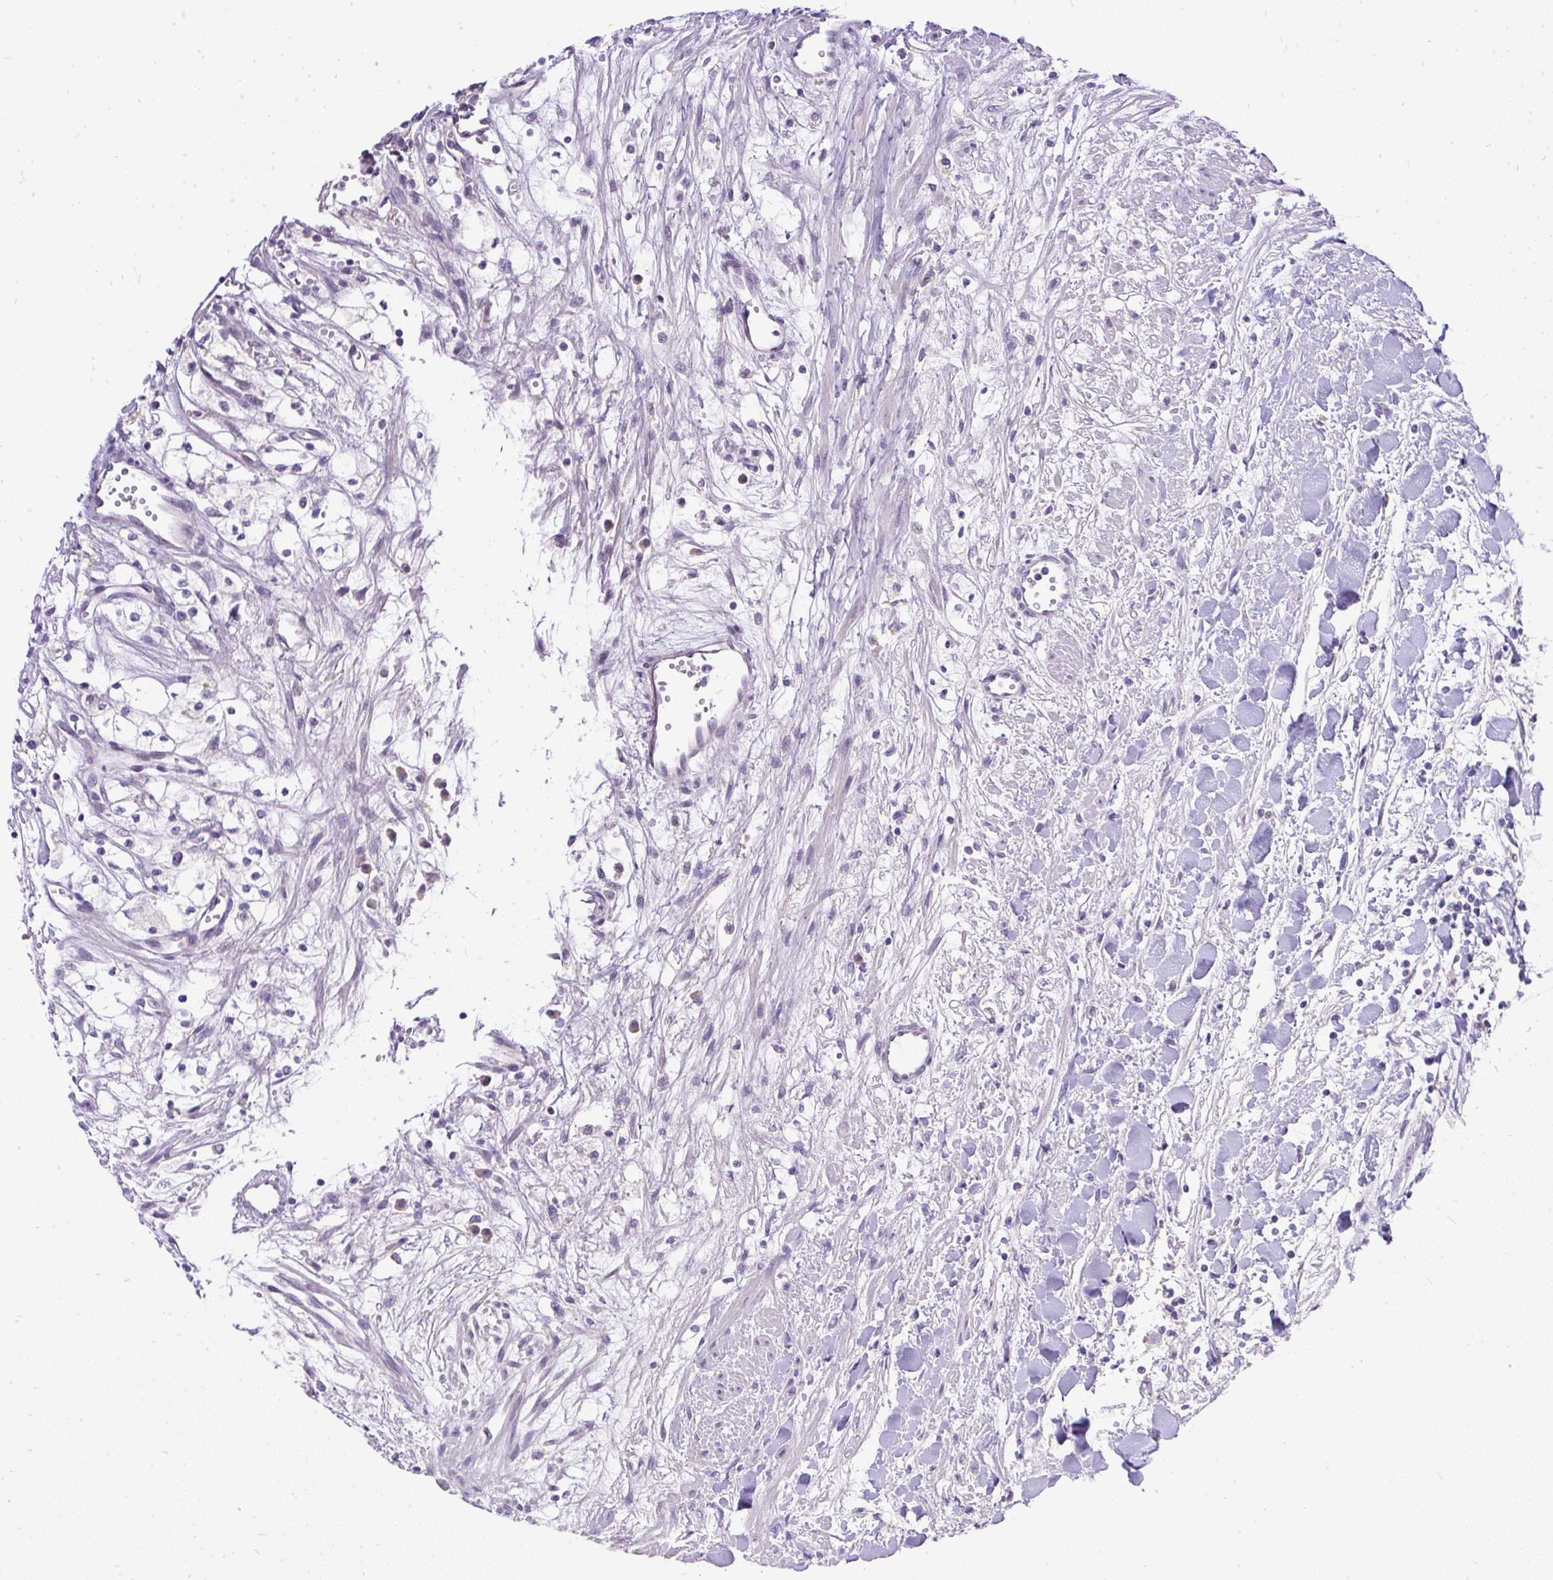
{"staining": {"intensity": "negative", "quantity": "none", "location": "none"}, "tissue": "renal cancer", "cell_type": "Tumor cells", "image_type": "cancer", "snomed": [{"axis": "morphology", "description": "Adenocarcinoma, NOS"}, {"axis": "topography", "description": "Kidney"}], "caption": "Immunohistochemical staining of human renal cancer (adenocarcinoma) exhibits no significant expression in tumor cells. (DAB (3,3'-diaminobenzidine) immunohistochemistry with hematoxylin counter stain).", "gene": "AMFR", "patient": {"sex": "male", "age": 59}}